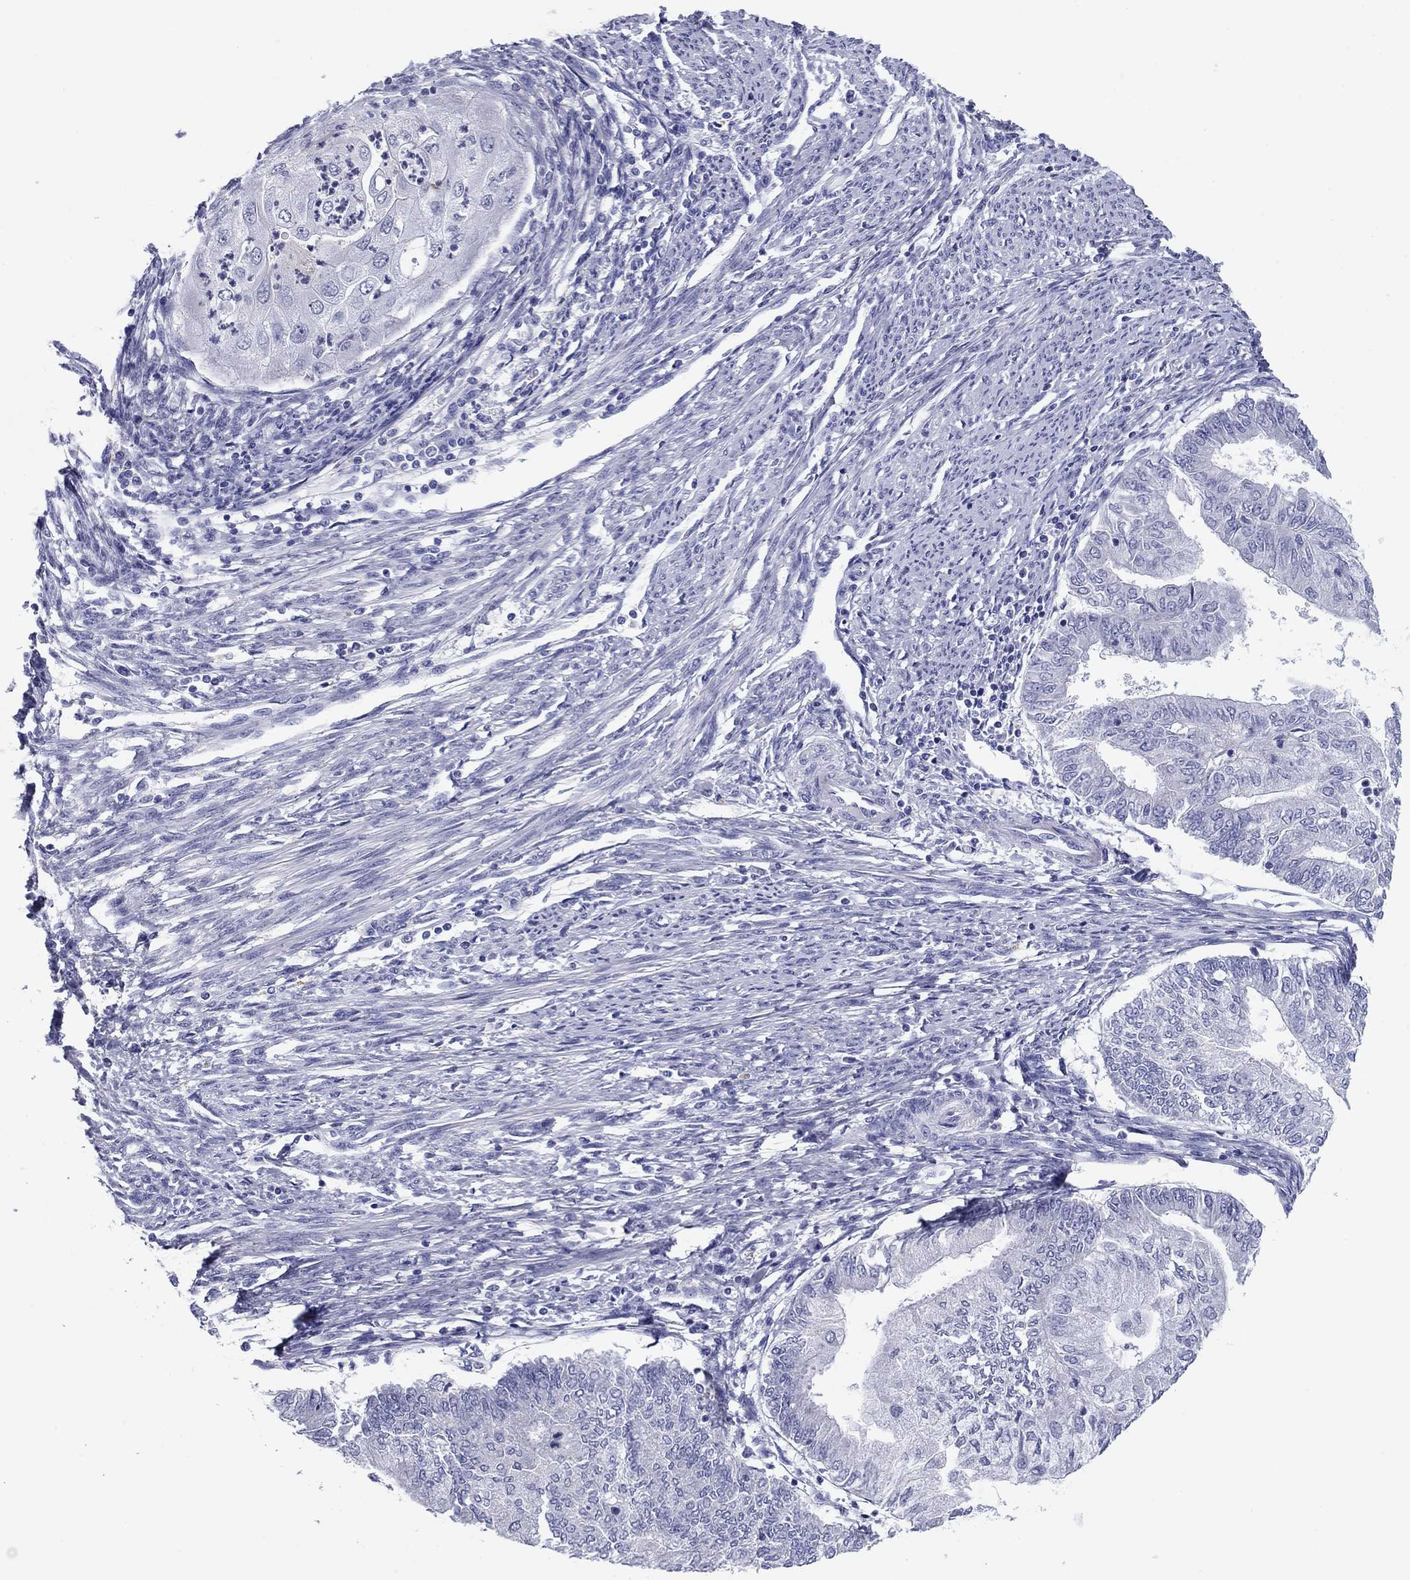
{"staining": {"intensity": "negative", "quantity": "none", "location": "none"}, "tissue": "endometrial cancer", "cell_type": "Tumor cells", "image_type": "cancer", "snomed": [{"axis": "morphology", "description": "Adenocarcinoma, NOS"}, {"axis": "topography", "description": "Endometrium"}], "caption": "A micrograph of endometrial adenocarcinoma stained for a protein demonstrates no brown staining in tumor cells.", "gene": "TCFL5", "patient": {"sex": "female", "age": 59}}